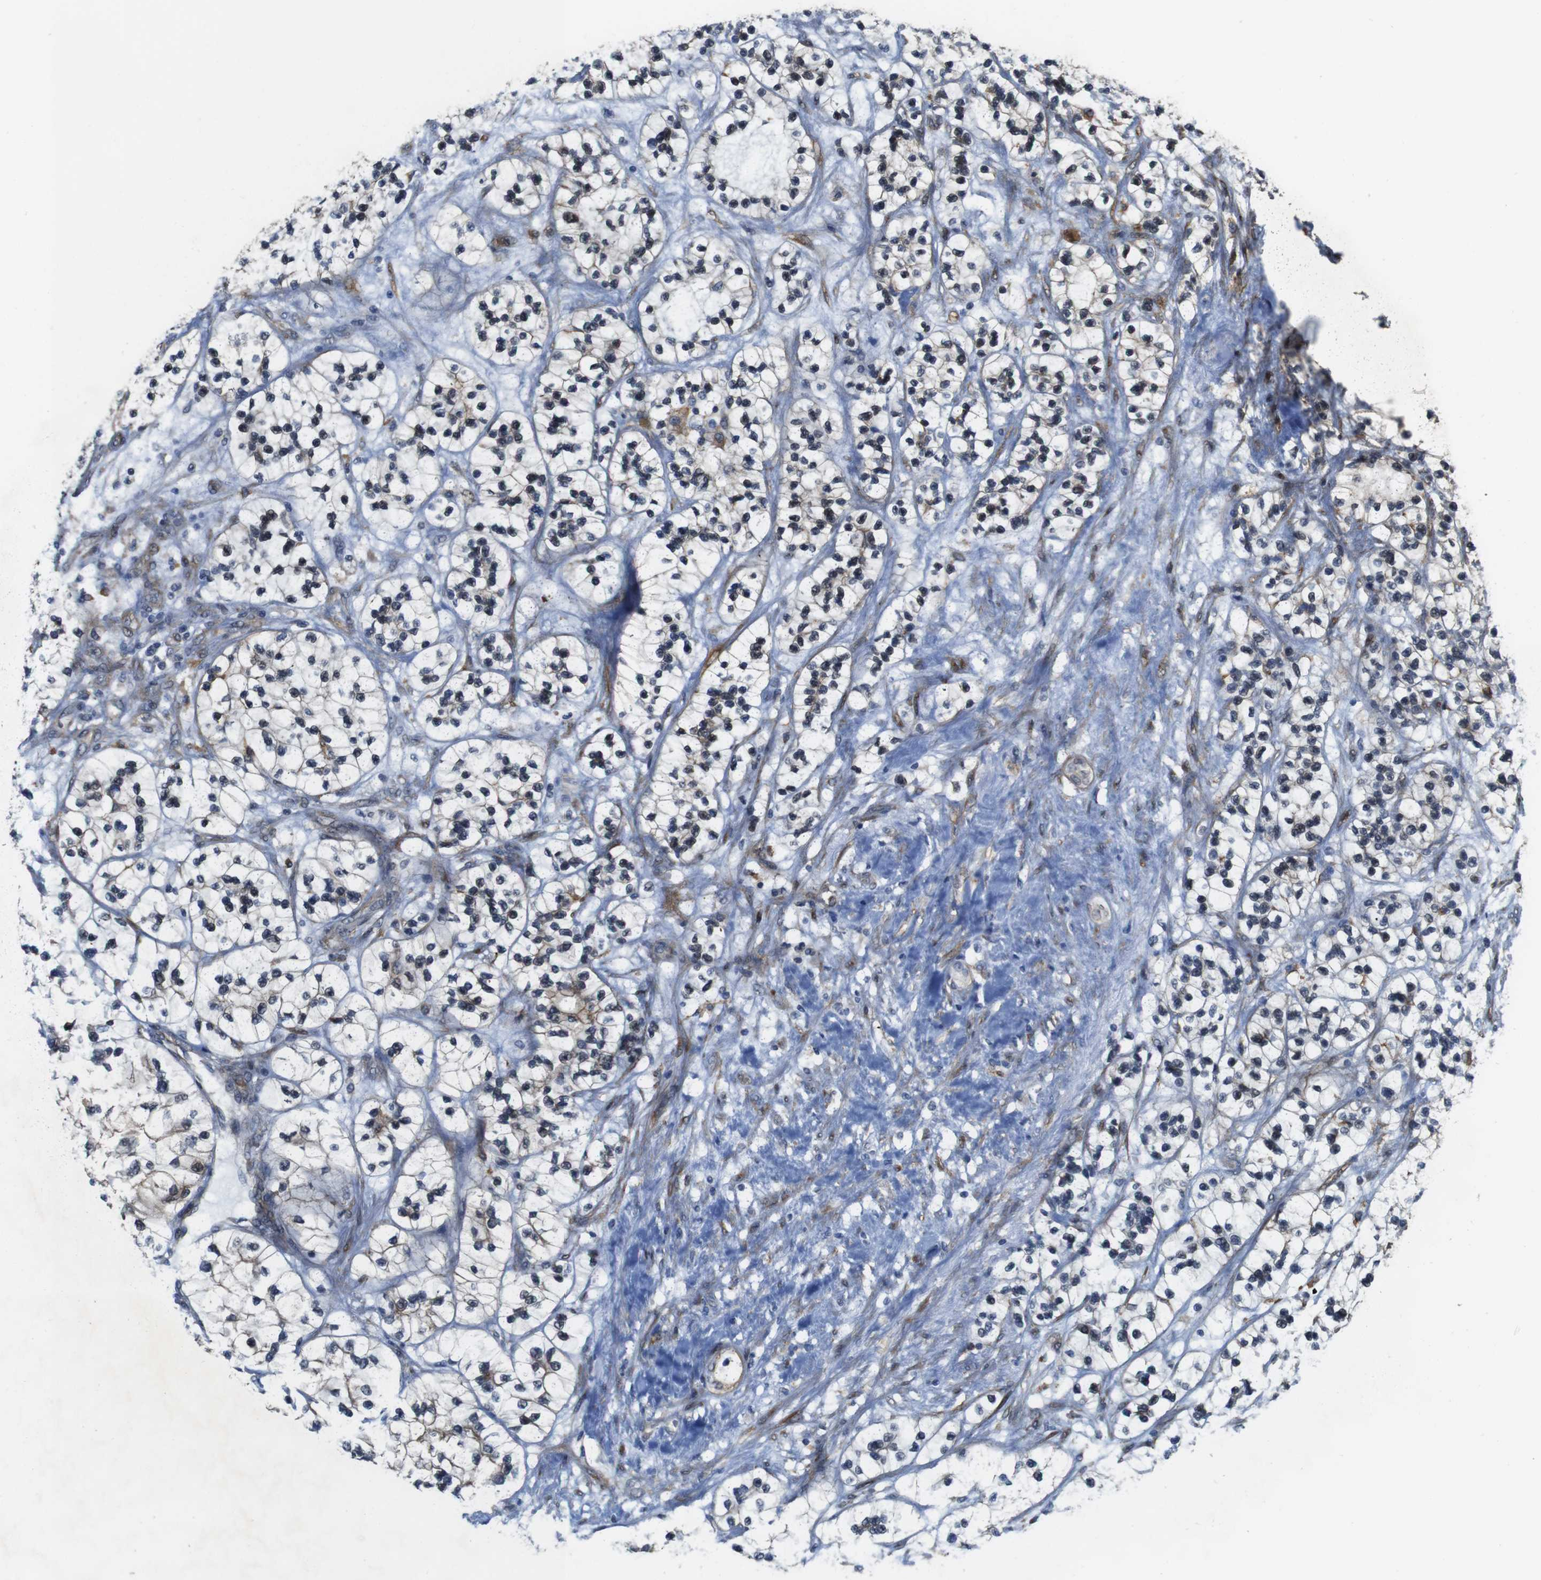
{"staining": {"intensity": "moderate", "quantity": "<25%", "location": "cytoplasmic/membranous"}, "tissue": "renal cancer", "cell_type": "Tumor cells", "image_type": "cancer", "snomed": [{"axis": "morphology", "description": "Adenocarcinoma, NOS"}, {"axis": "topography", "description": "Kidney"}], "caption": "A high-resolution histopathology image shows immunohistochemistry (IHC) staining of renal adenocarcinoma, which shows moderate cytoplasmic/membranous expression in about <25% of tumor cells.", "gene": "PTGER4", "patient": {"sex": "female", "age": 57}}